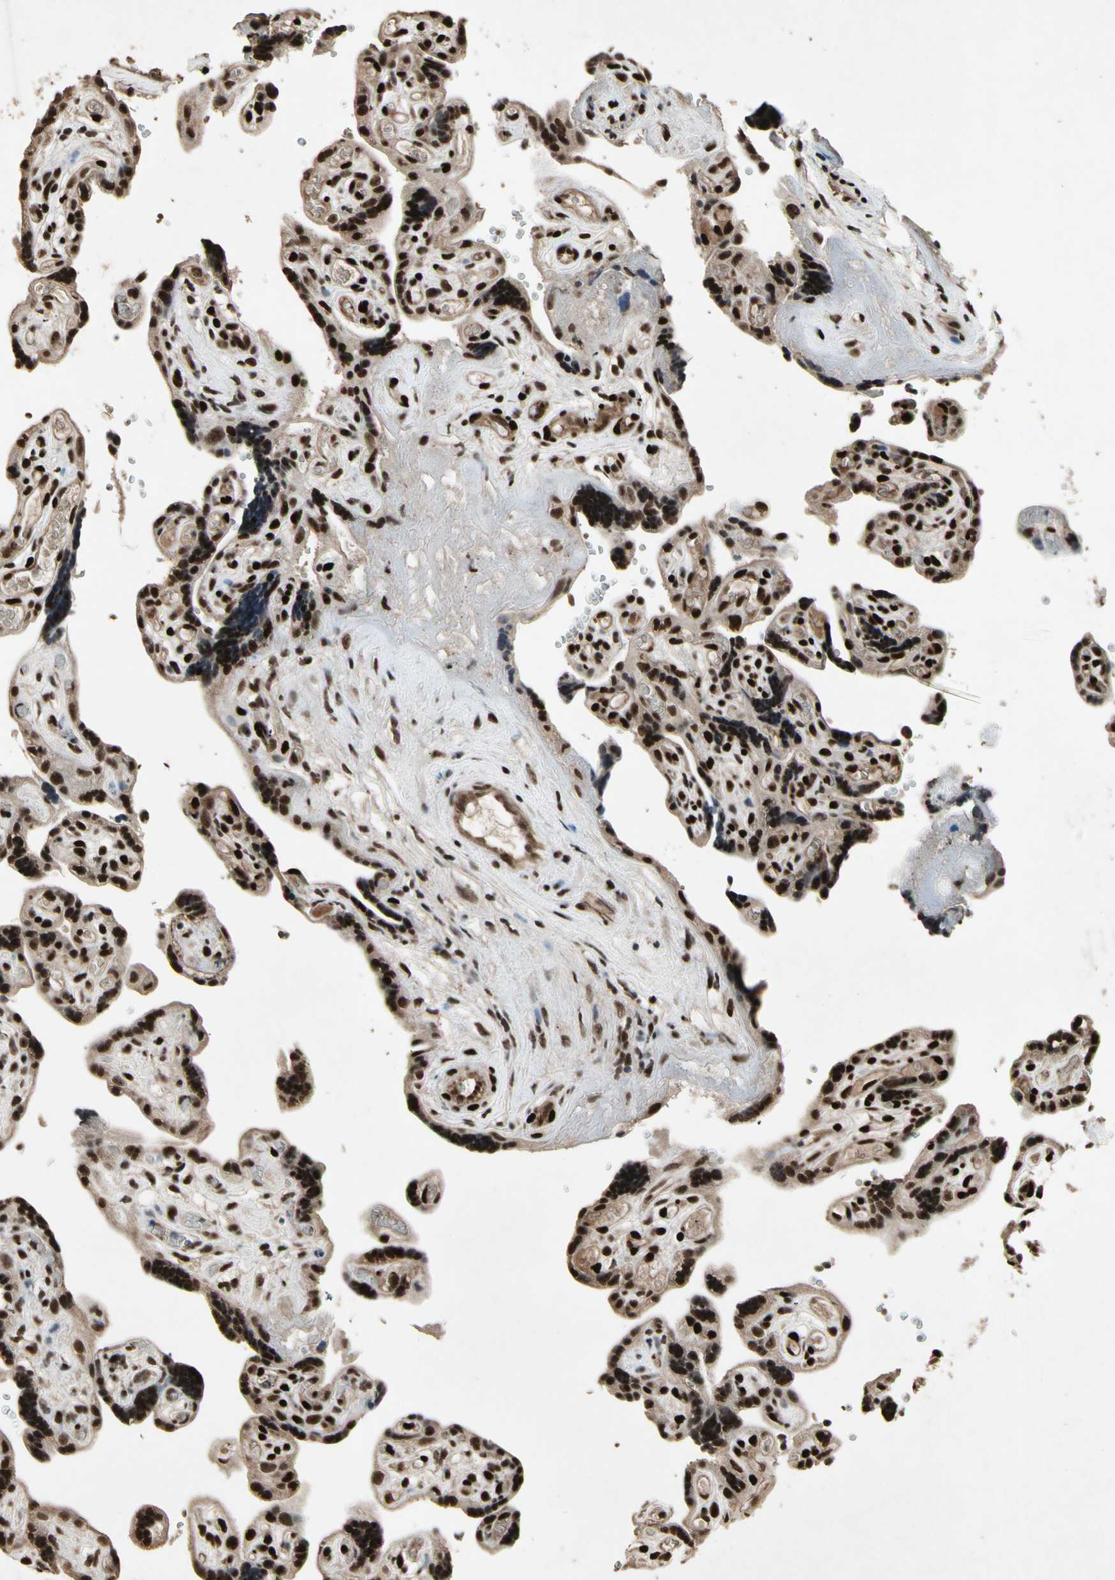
{"staining": {"intensity": "strong", "quantity": ">75%", "location": "nuclear"}, "tissue": "placenta", "cell_type": "Decidual cells", "image_type": "normal", "snomed": [{"axis": "morphology", "description": "Normal tissue, NOS"}, {"axis": "topography", "description": "Placenta"}], "caption": "Protein staining by IHC displays strong nuclear positivity in about >75% of decidual cells in normal placenta.", "gene": "TBX2", "patient": {"sex": "female", "age": 30}}